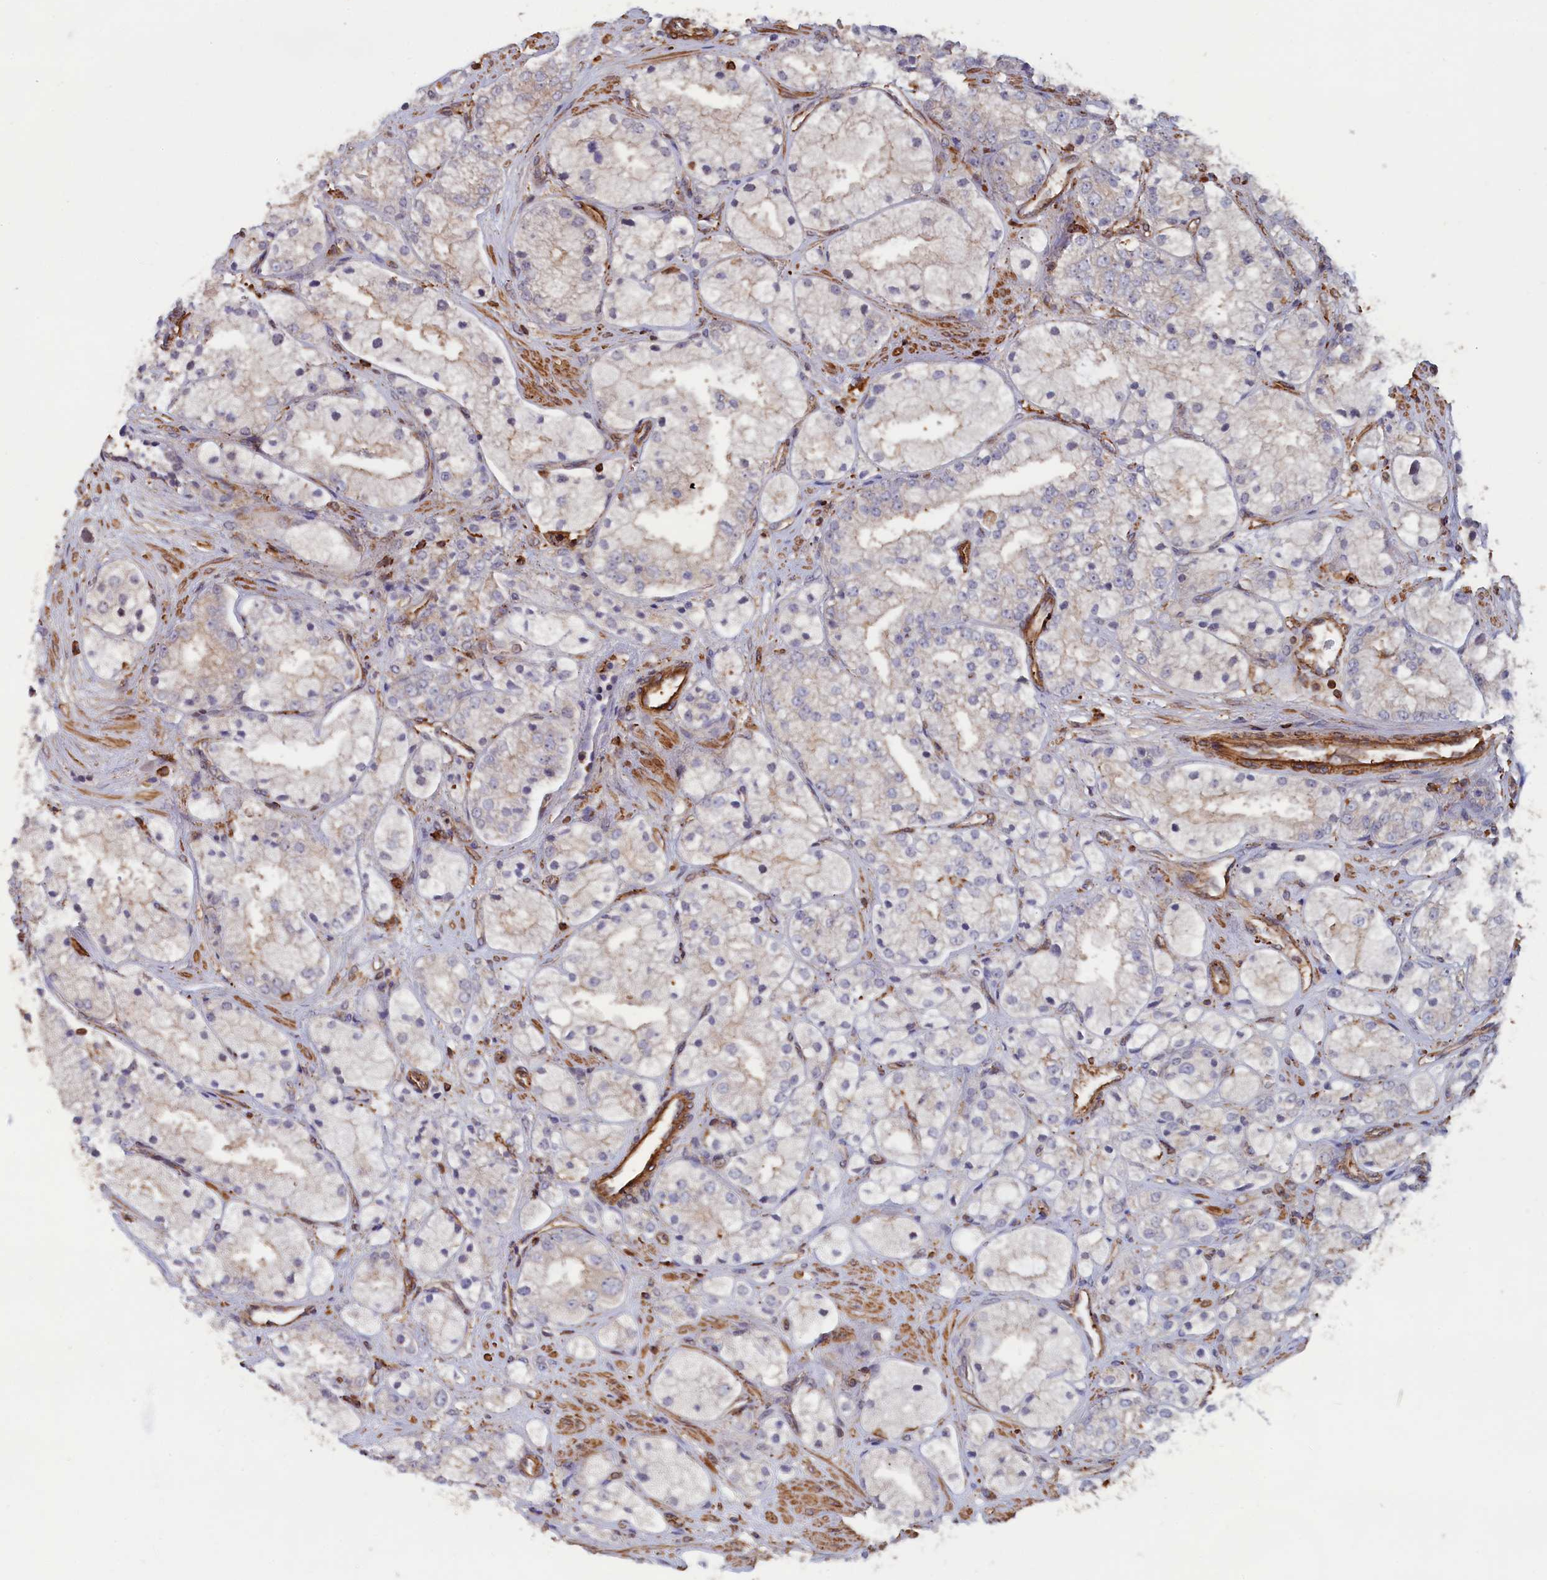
{"staining": {"intensity": "moderate", "quantity": "<25%", "location": "cytoplasmic/membranous"}, "tissue": "prostate cancer", "cell_type": "Tumor cells", "image_type": "cancer", "snomed": [{"axis": "morphology", "description": "Adenocarcinoma, High grade"}, {"axis": "topography", "description": "Prostate"}], "caption": "High-grade adenocarcinoma (prostate) stained with IHC demonstrates moderate cytoplasmic/membranous expression in approximately <25% of tumor cells.", "gene": "ANKRD27", "patient": {"sex": "male", "age": 50}}